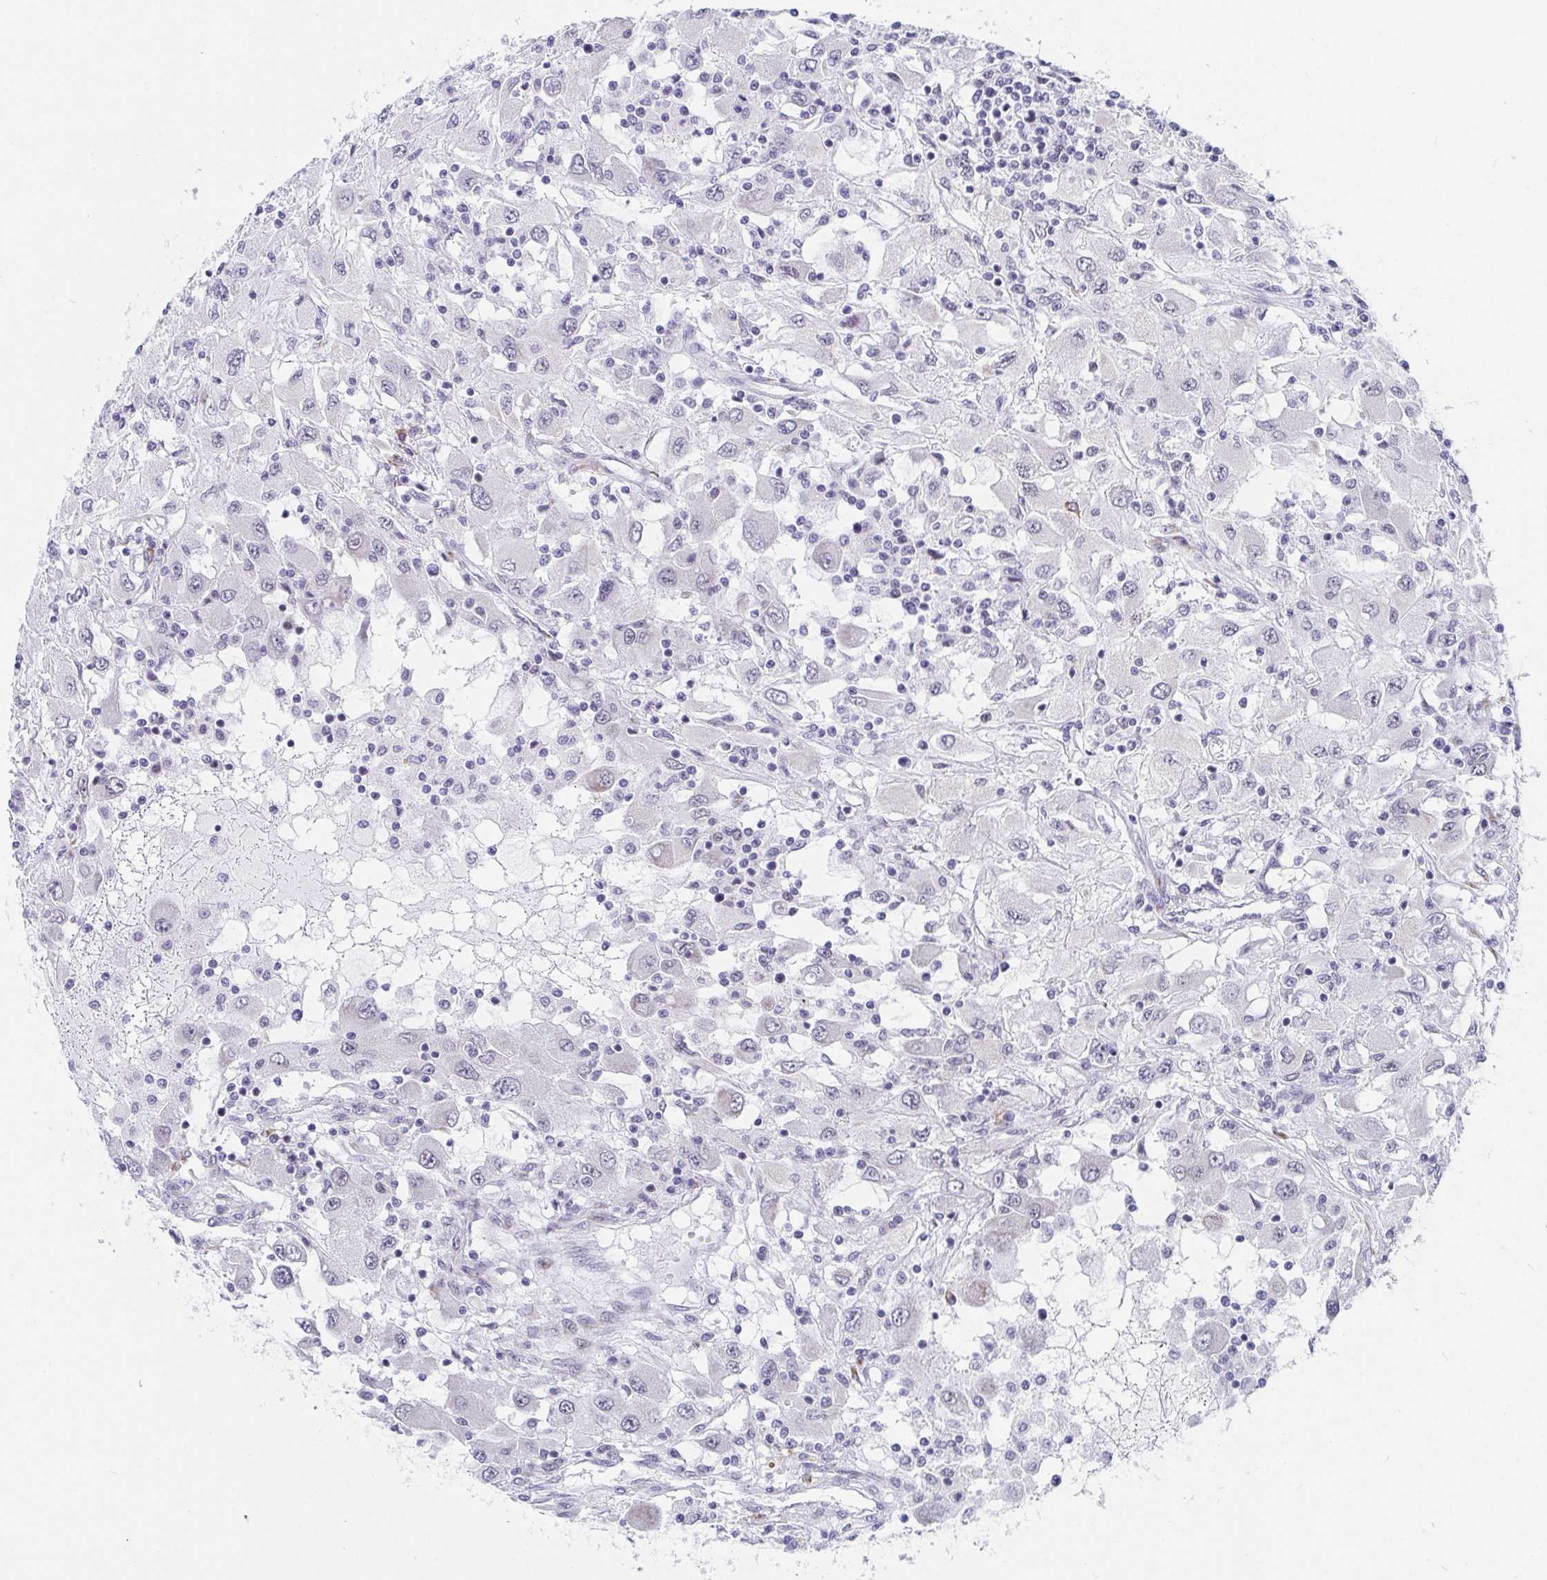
{"staining": {"intensity": "negative", "quantity": "none", "location": "none"}, "tissue": "renal cancer", "cell_type": "Tumor cells", "image_type": "cancer", "snomed": [{"axis": "morphology", "description": "Adenocarcinoma, NOS"}, {"axis": "topography", "description": "Kidney"}], "caption": "Renal cancer stained for a protein using IHC exhibits no expression tumor cells.", "gene": "WDR72", "patient": {"sex": "female", "age": 67}}